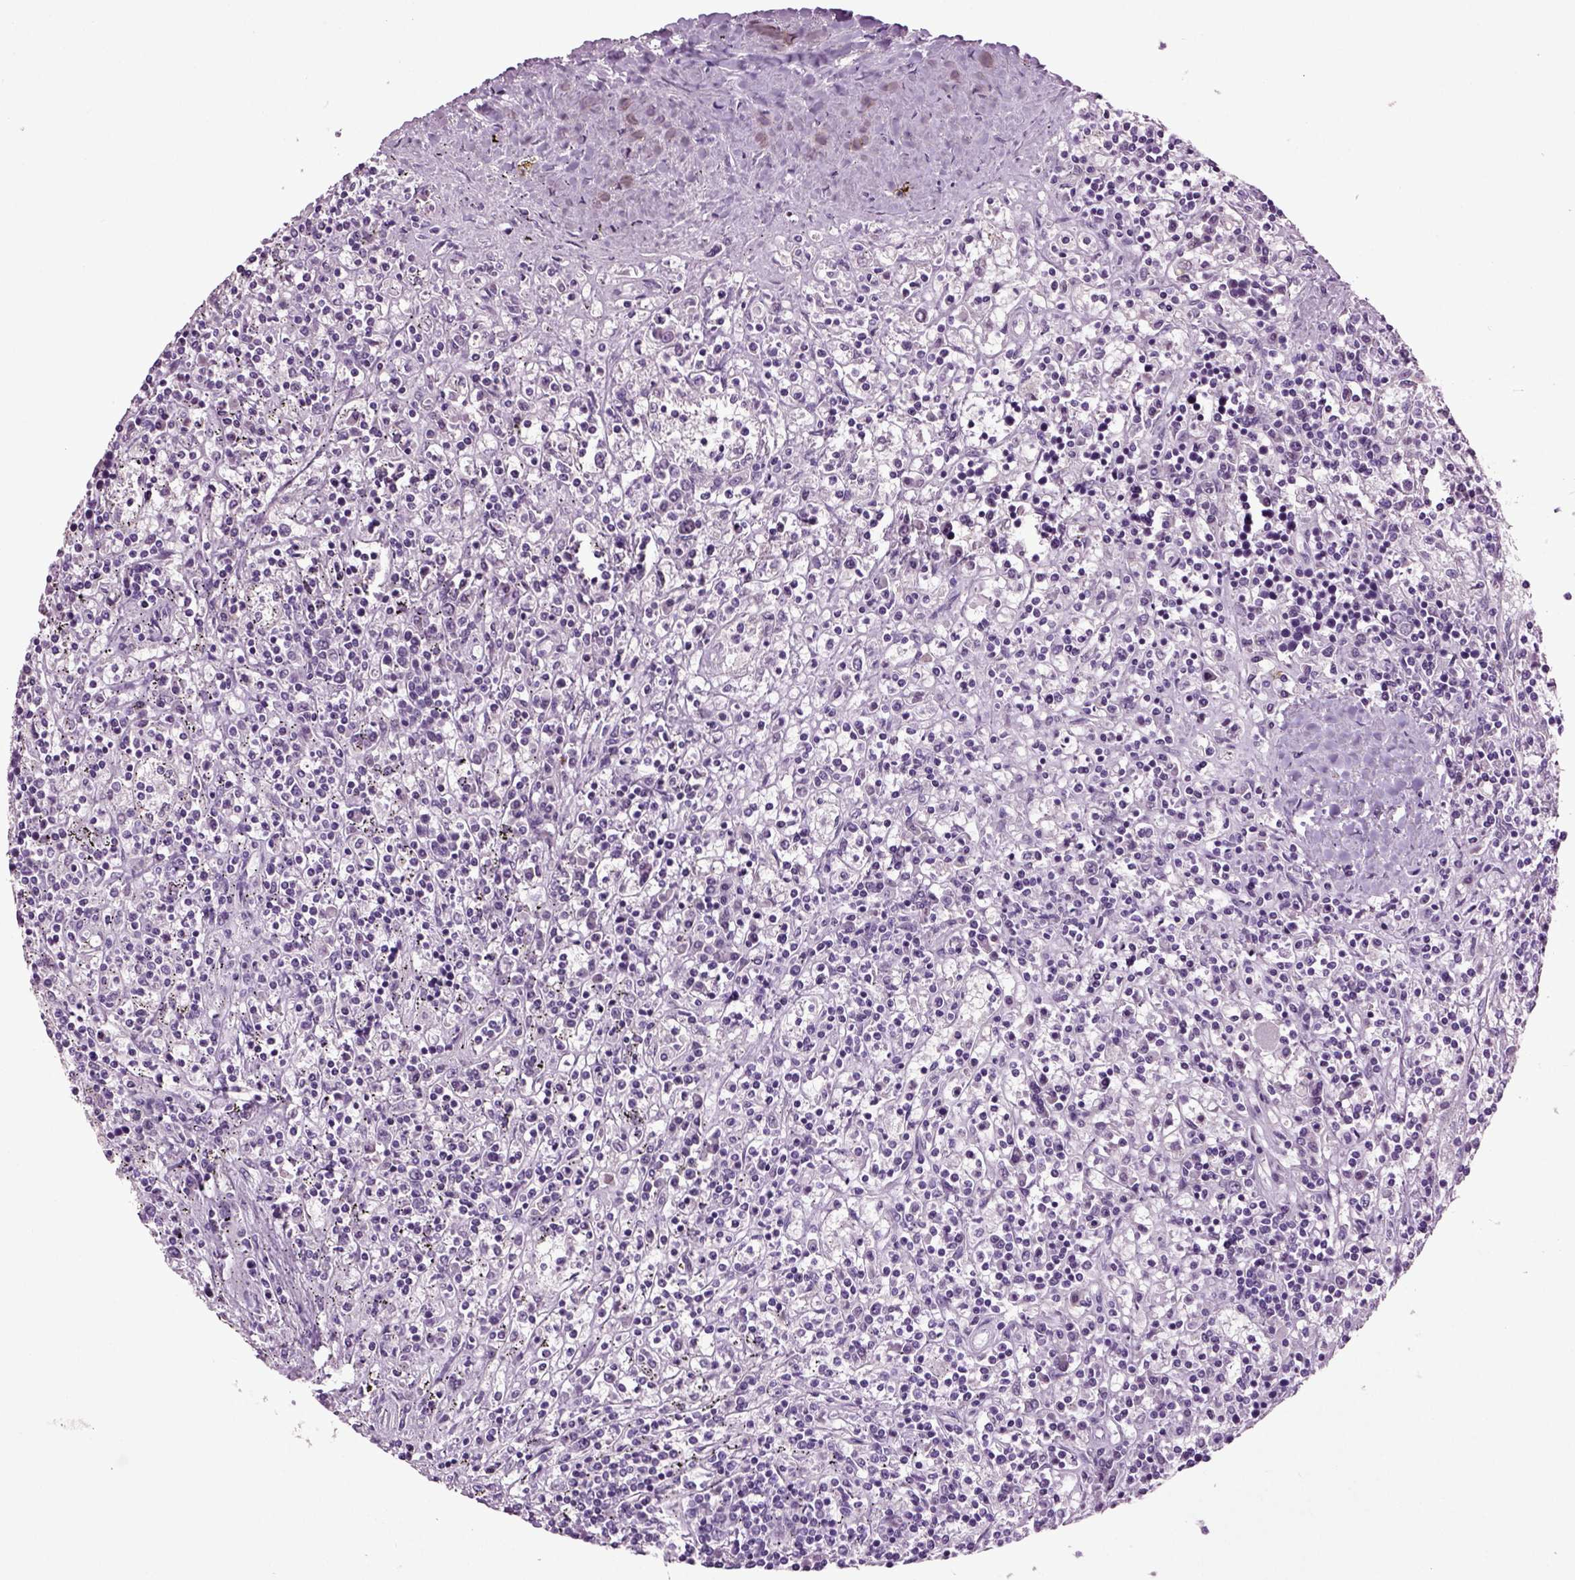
{"staining": {"intensity": "negative", "quantity": "none", "location": "none"}, "tissue": "lymphoma", "cell_type": "Tumor cells", "image_type": "cancer", "snomed": [{"axis": "morphology", "description": "Malignant lymphoma, non-Hodgkin's type, Low grade"}, {"axis": "topography", "description": "Spleen"}], "caption": "There is no significant positivity in tumor cells of malignant lymphoma, non-Hodgkin's type (low-grade). (Immunohistochemistry, brightfield microscopy, high magnification).", "gene": "SLC17A6", "patient": {"sex": "male", "age": 62}}